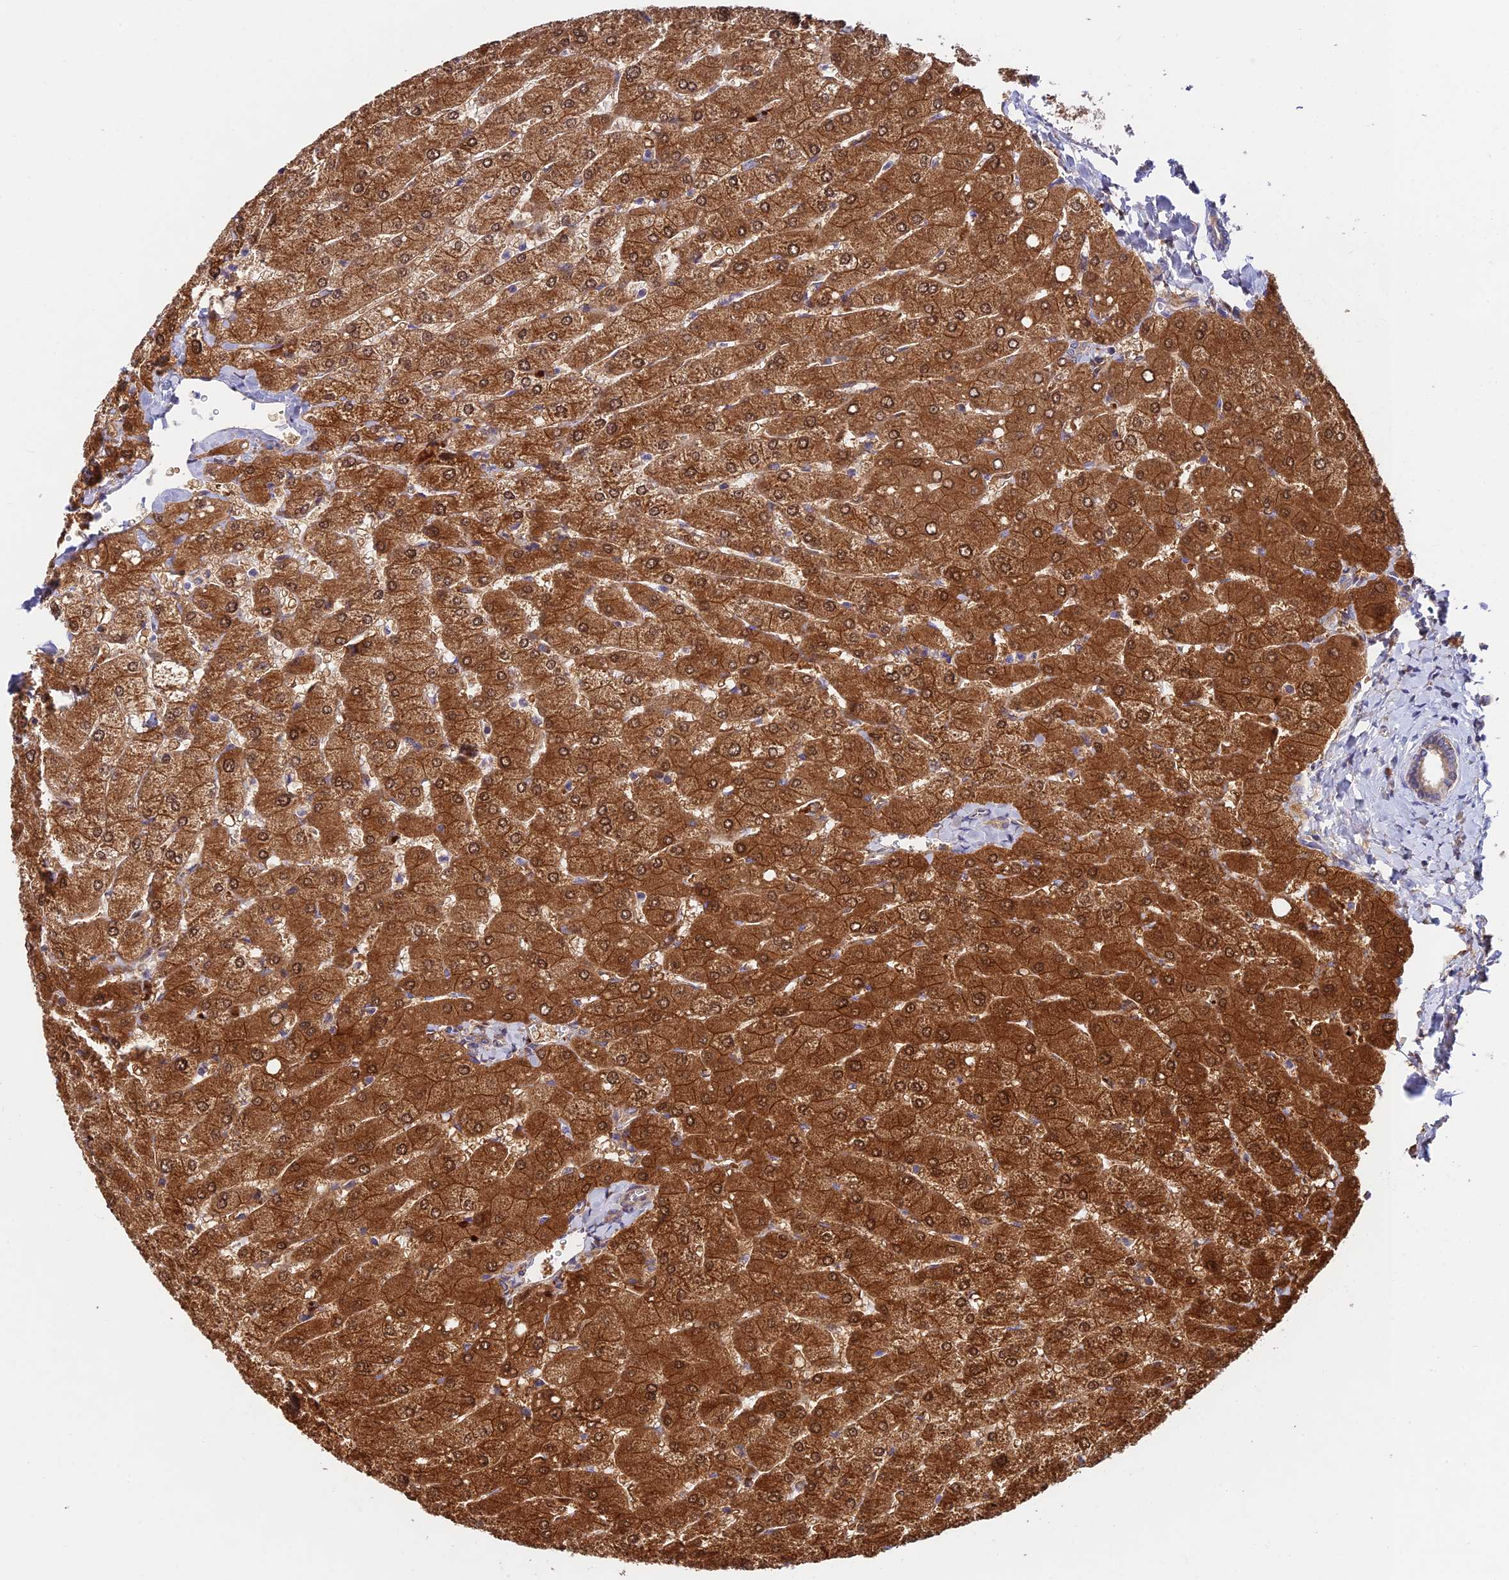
{"staining": {"intensity": "negative", "quantity": "none", "location": "none"}, "tissue": "liver", "cell_type": "Cholangiocytes", "image_type": "normal", "snomed": [{"axis": "morphology", "description": "Normal tissue, NOS"}, {"axis": "topography", "description": "Liver"}], "caption": "High power microscopy photomicrograph of an immunohistochemistry (IHC) micrograph of unremarkable liver, revealing no significant positivity in cholangiocytes. The staining was performed using DAB to visualize the protein expression in brown, while the nuclei were stained in blue with hematoxylin (Magnification: 20x).", "gene": "FUOM", "patient": {"sex": "male", "age": 55}}